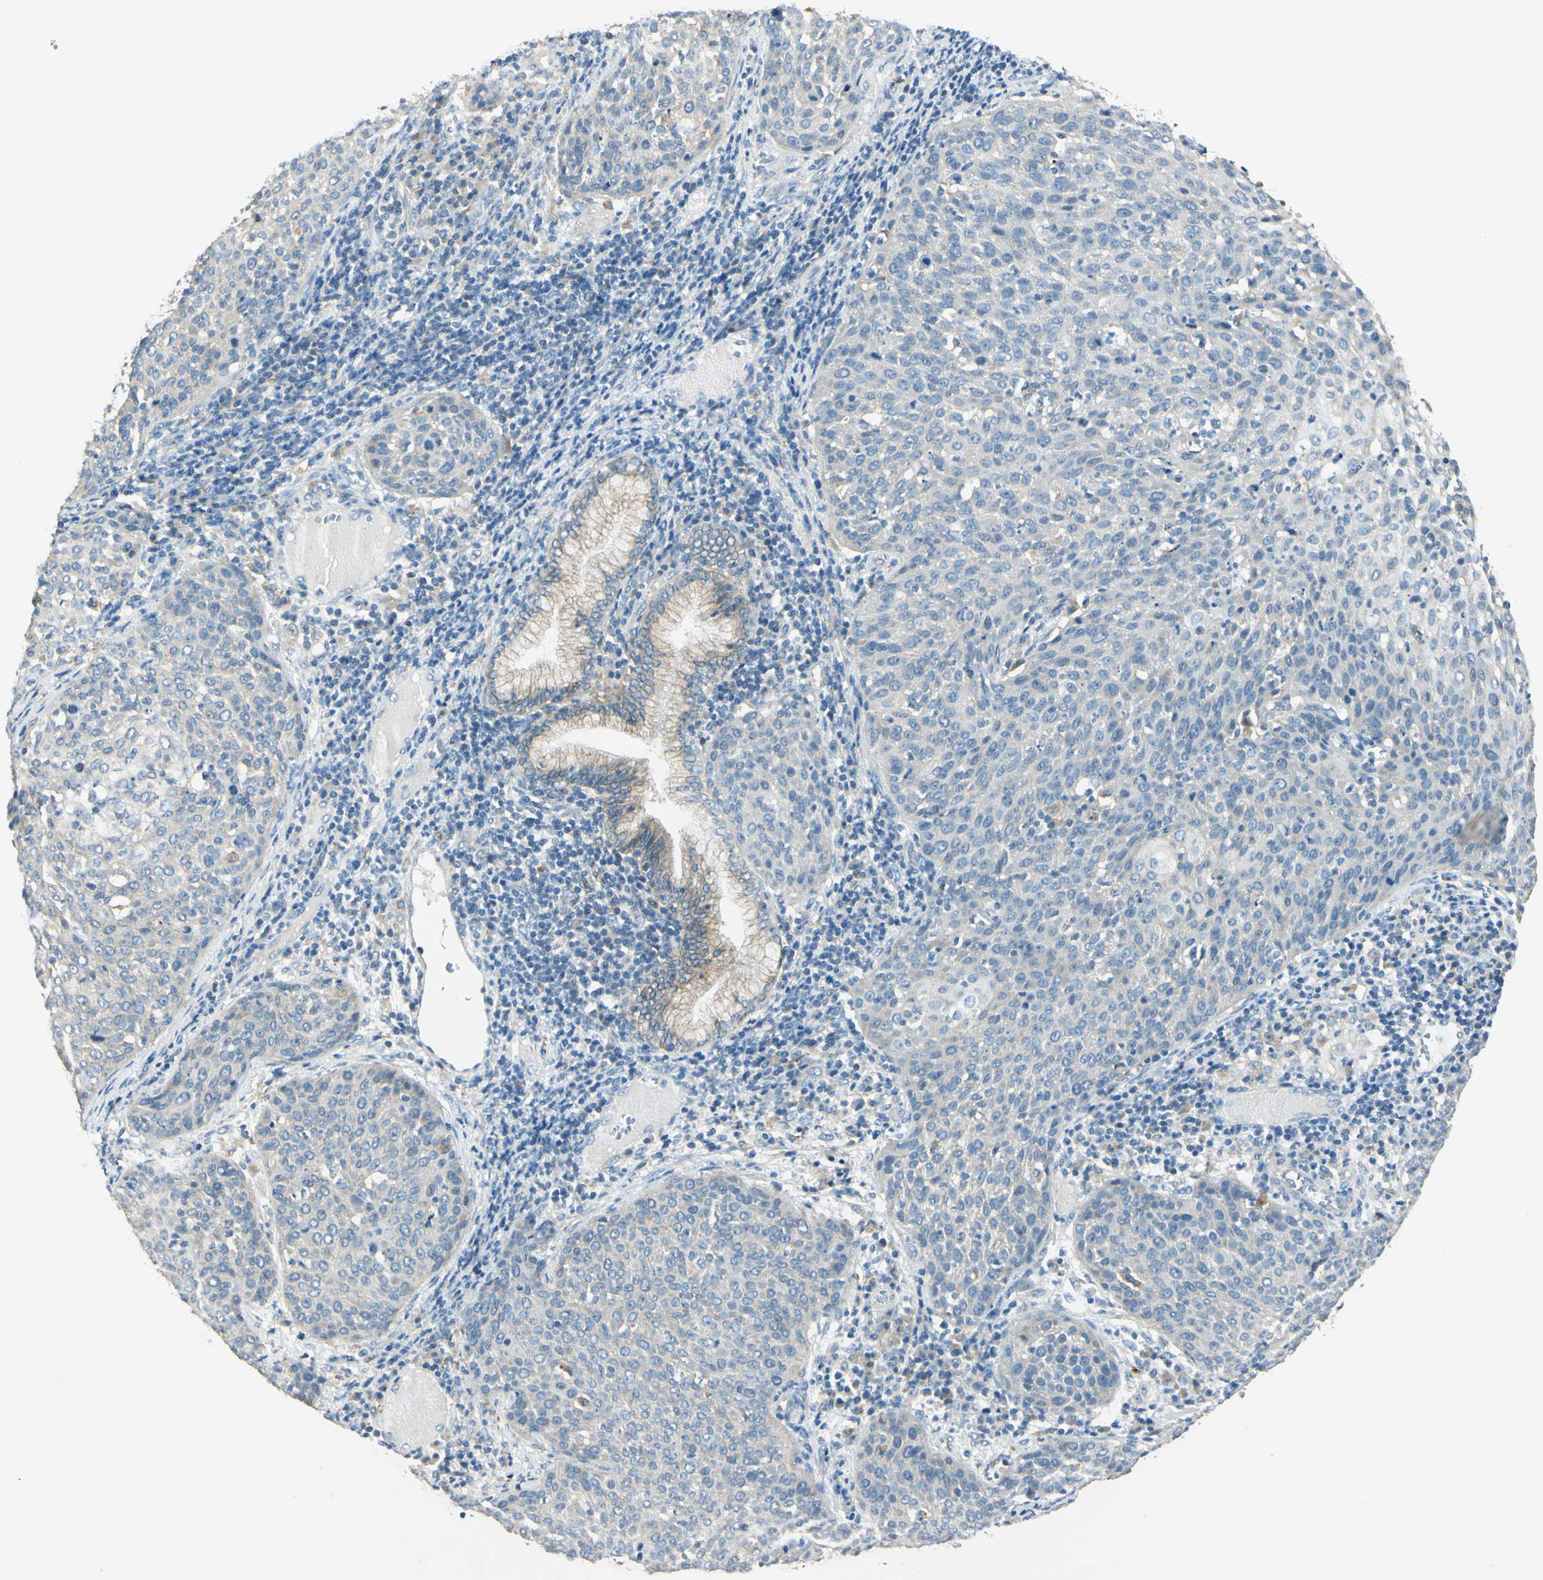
{"staining": {"intensity": "negative", "quantity": "none", "location": "none"}, "tissue": "cervical cancer", "cell_type": "Tumor cells", "image_type": "cancer", "snomed": [{"axis": "morphology", "description": "Squamous cell carcinoma, NOS"}, {"axis": "topography", "description": "Cervix"}], "caption": "Protein analysis of cervical cancer exhibits no significant staining in tumor cells.", "gene": "LAMA3", "patient": {"sex": "female", "age": 38}}